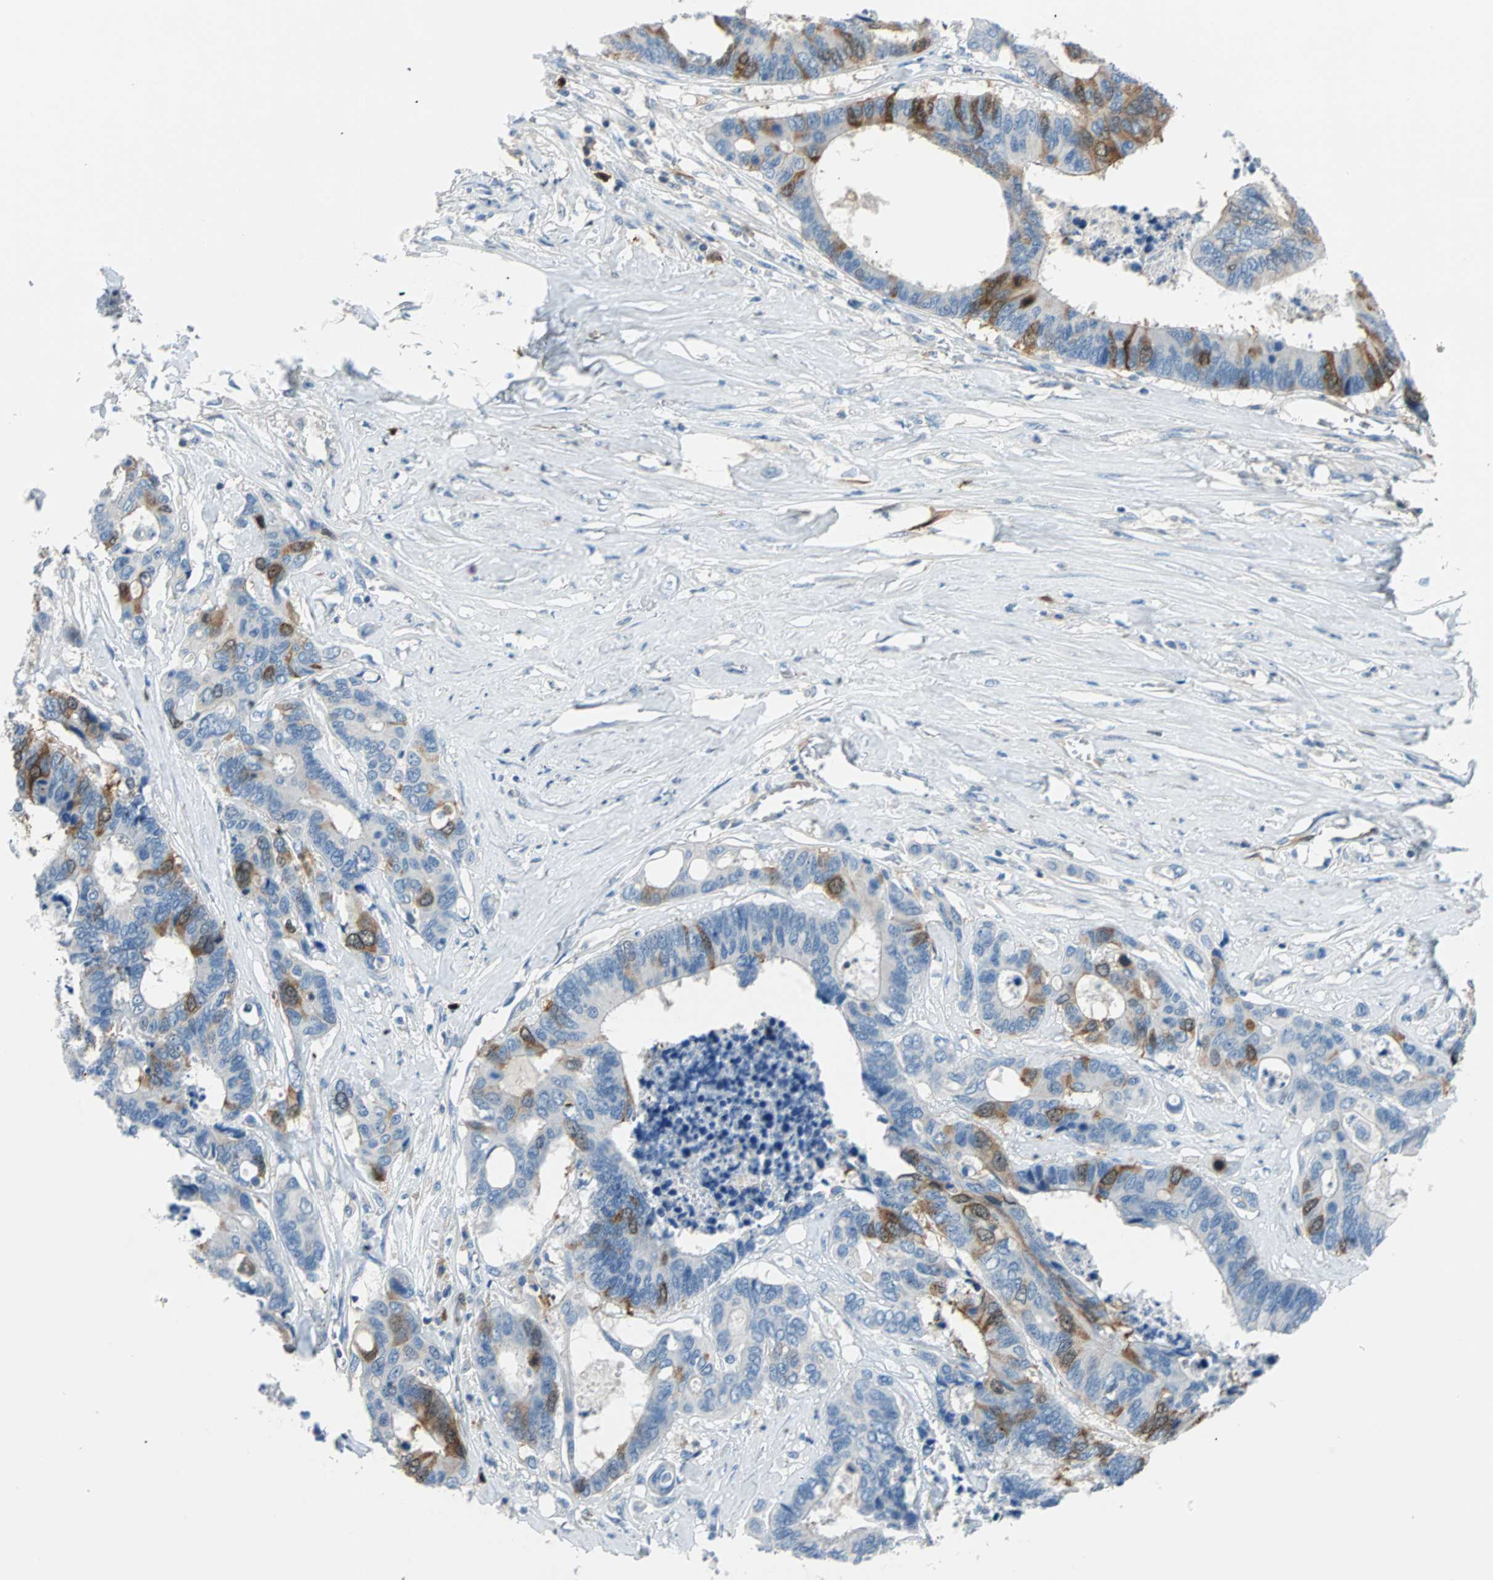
{"staining": {"intensity": "moderate", "quantity": "<25%", "location": "cytoplasmic/membranous"}, "tissue": "colorectal cancer", "cell_type": "Tumor cells", "image_type": "cancer", "snomed": [{"axis": "morphology", "description": "Adenocarcinoma, NOS"}, {"axis": "topography", "description": "Rectum"}], "caption": "There is low levels of moderate cytoplasmic/membranous staining in tumor cells of colorectal cancer, as demonstrated by immunohistochemical staining (brown color).", "gene": "PTTG1", "patient": {"sex": "male", "age": 55}}